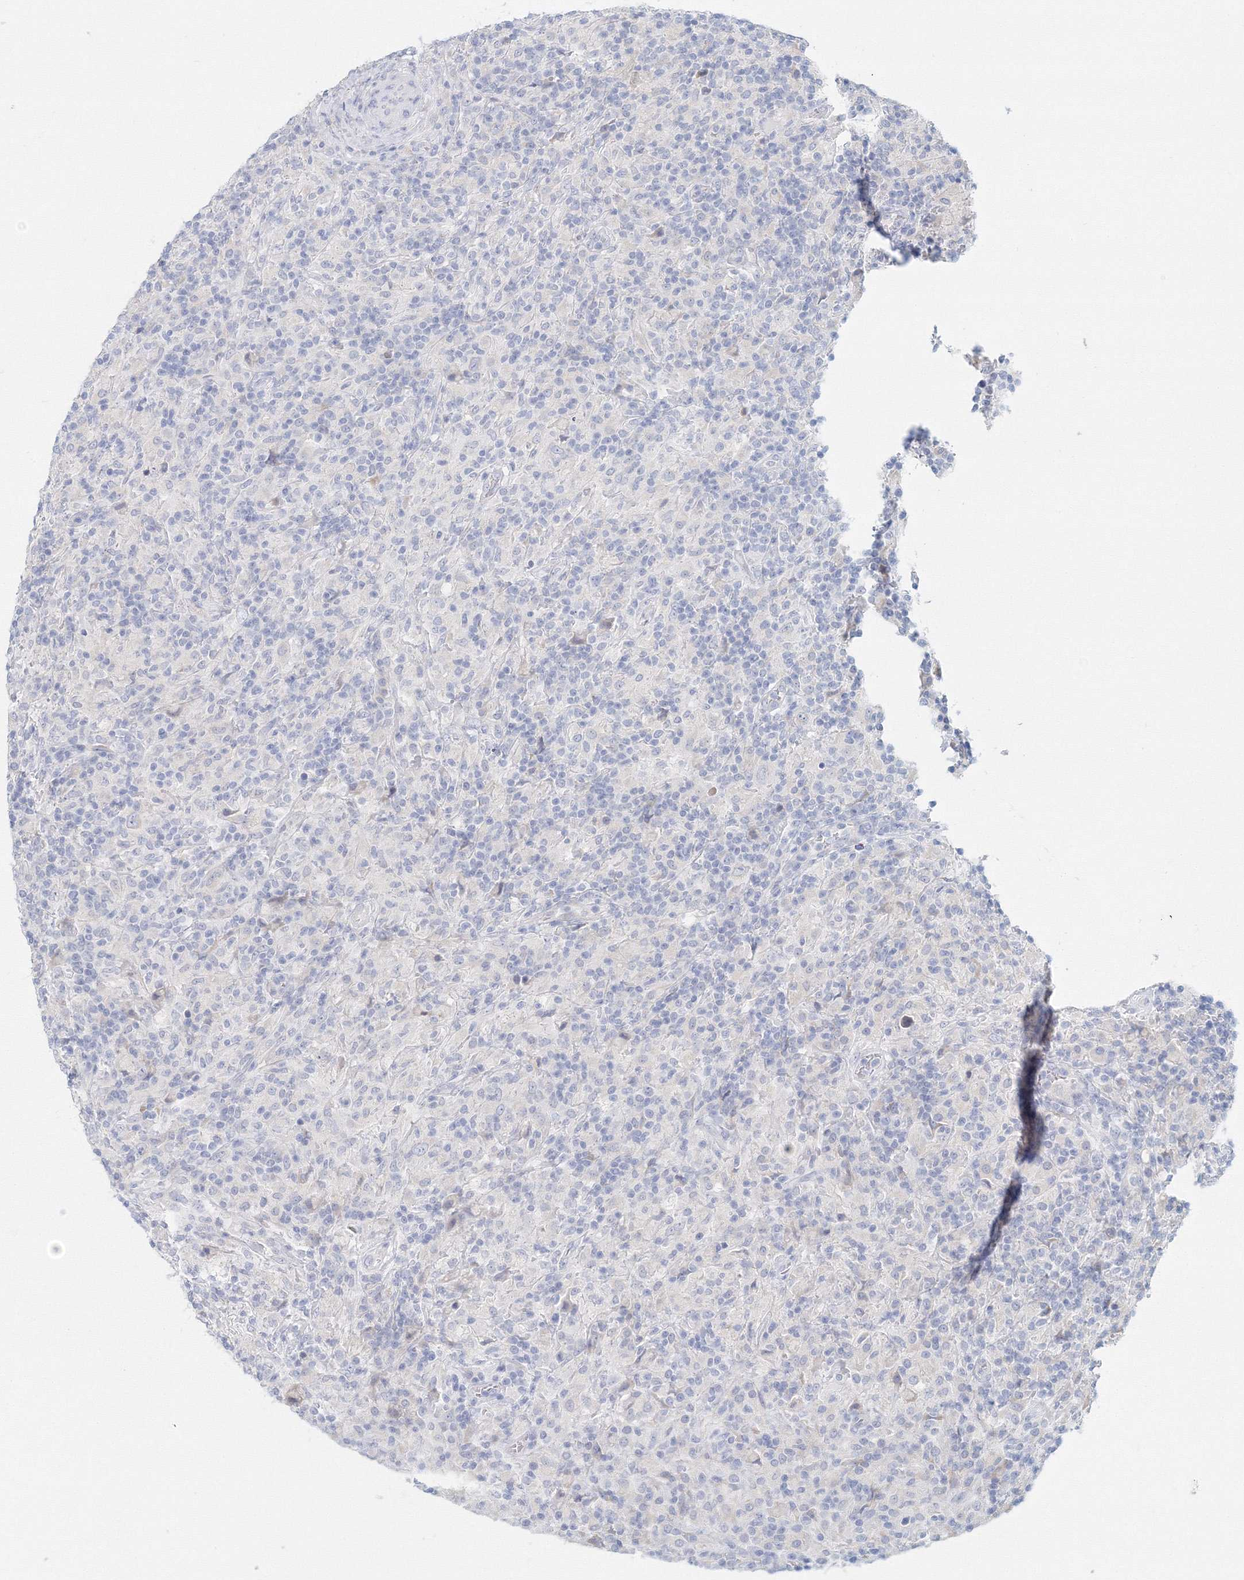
{"staining": {"intensity": "negative", "quantity": "none", "location": "none"}, "tissue": "lymphoma", "cell_type": "Tumor cells", "image_type": "cancer", "snomed": [{"axis": "morphology", "description": "Hodgkin's disease, NOS"}, {"axis": "topography", "description": "Lymph node"}], "caption": "This image is of Hodgkin's disease stained with IHC to label a protein in brown with the nuclei are counter-stained blue. There is no expression in tumor cells.", "gene": "VSIG1", "patient": {"sex": "male", "age": 70}}